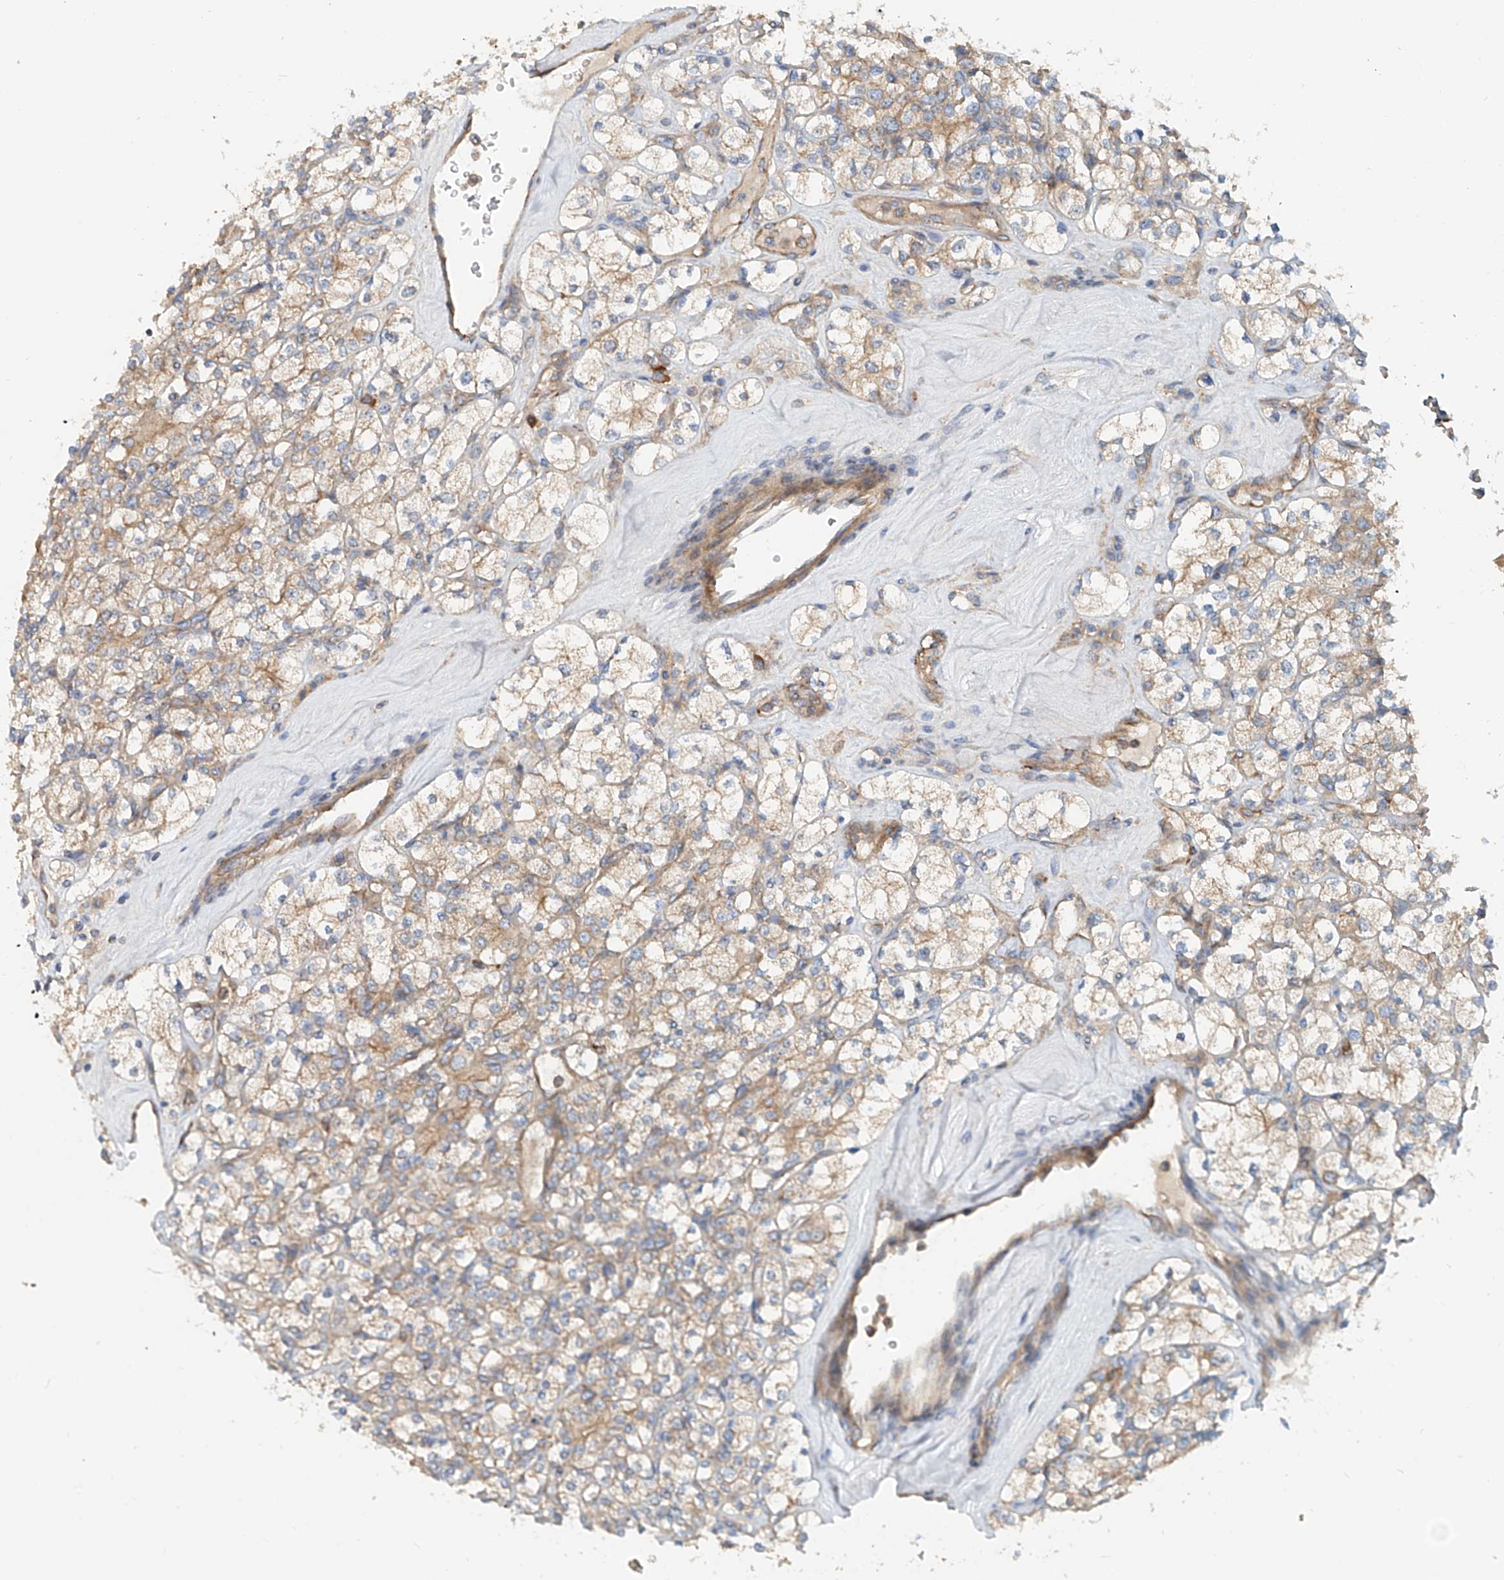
{"staining": {"intensity": "weak", "quantity": ">75%", "location": "cytoplasmic/membranous"}, "tissue": "renal cancer", "cell_type": "Tumor cells", "image_type": "cancer", "snomed": [{"axis": "morphology", "description": "Adenocarcinoma, NOS"}, {"axis": "topography", "description": "Kidney"}], "caption": "Immunohistochemistry (DAB (3,3'-diaminobenzidine)) staining of human renal cancer exhibits weak cytoplasmic/membranous protein positivity in approximately >75% of tumor cells.", "gene": "SNAP29", "patient": {"sex": "male", "age": 77}}